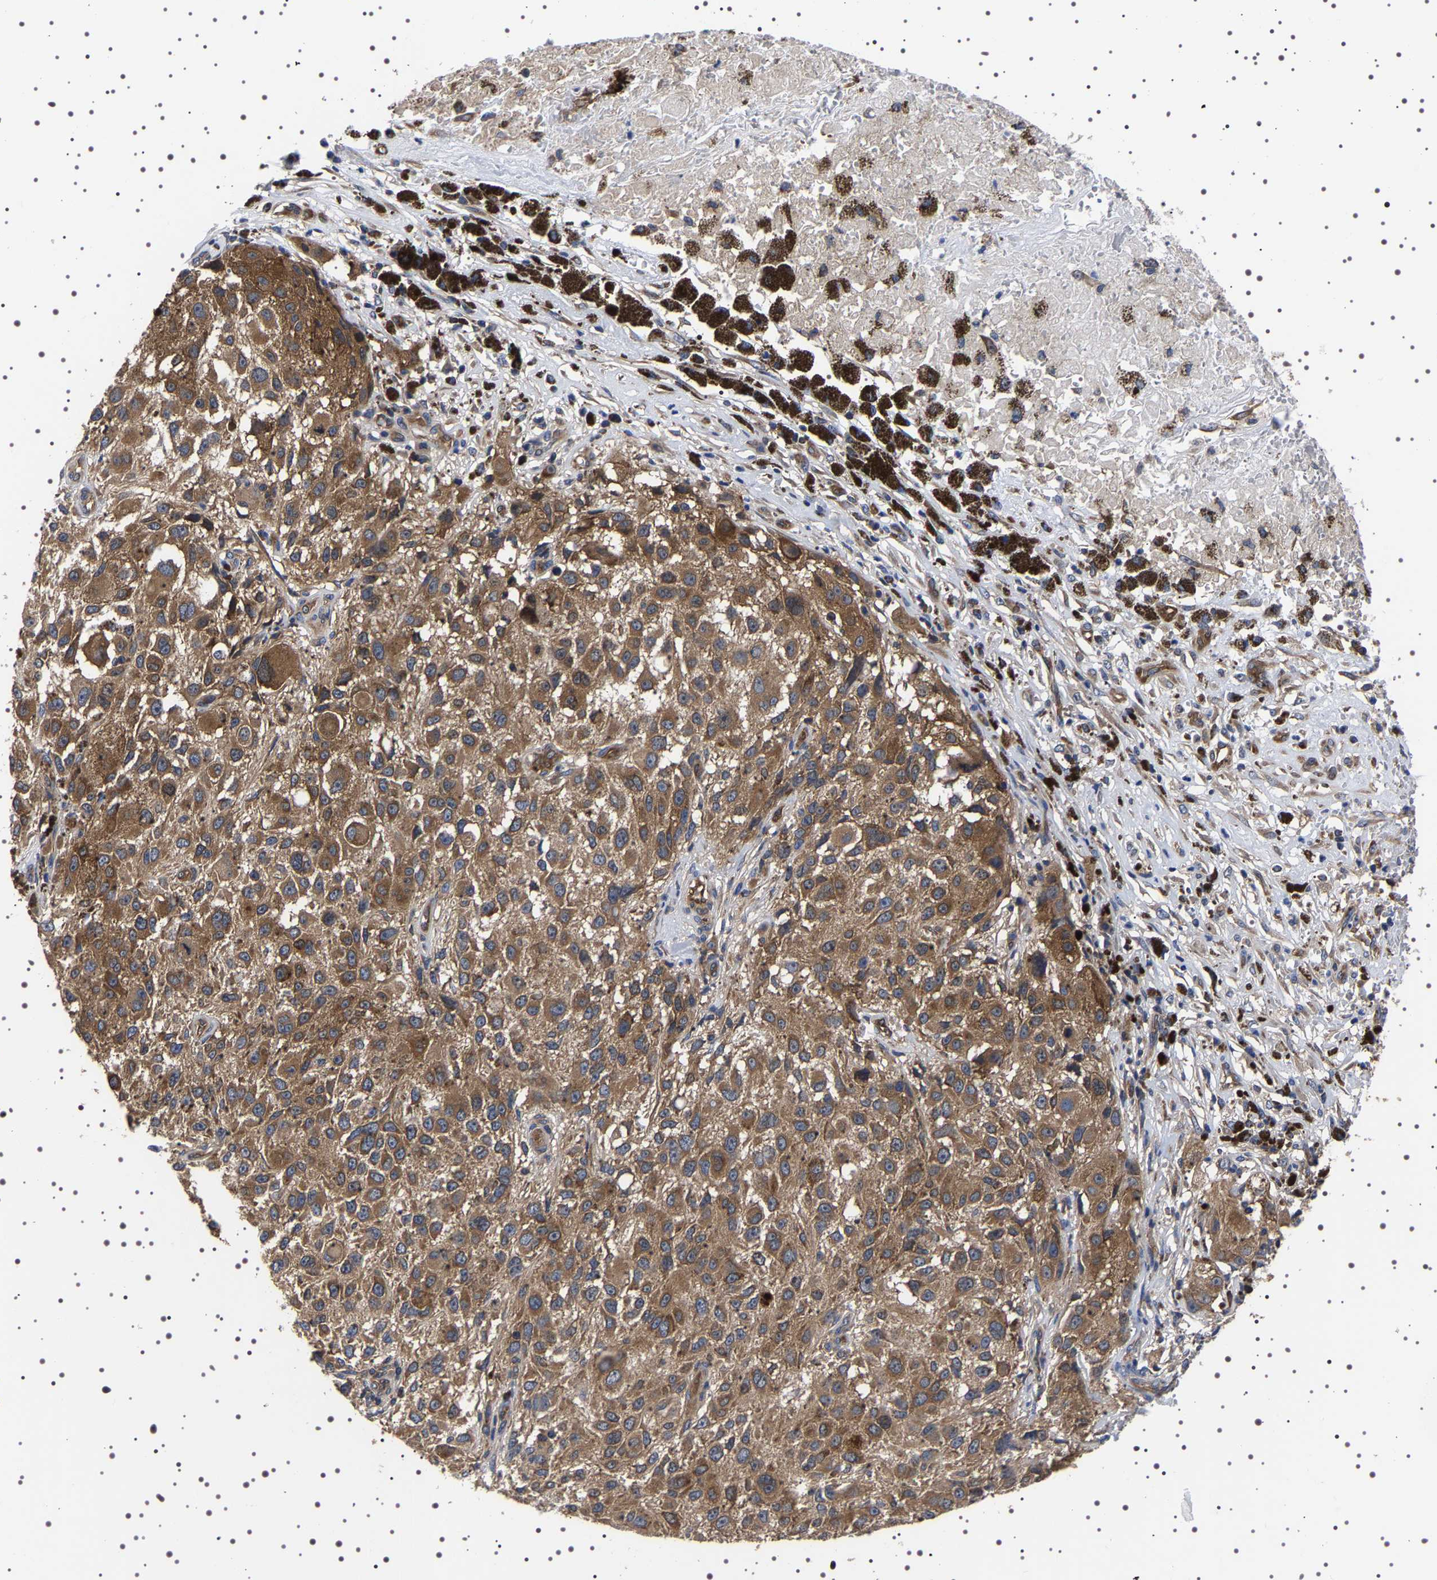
{"staining": {"intensity": "moderate", "quantity": ">75%", "location": "cytoplasmic/membranous"}, "tissue": "melanoma", "cell_type": "Tumor cells", "image_type": "cancer", "snomed": [{"axis": "morphology", "description": "Necrosis, NOS"}, {"axis": "morphology", "description": "Malignant melanoma, NOS"}, {"axis": "topography", "description": "Skin"}], "caption": "An immunohistochemistry (IHC) histopathology image of neoplastic tissue is shown. Protein staining in brown highlights moderate cytoplasmic/membranous positivity in melanoma within tumor cells. (Stains: DAB in brown, nuclei in blue, Microscopy: brightfield microscopy at high magnification).", "gene": "DARS1", "patient": {"sex": "female", "age": 87}}